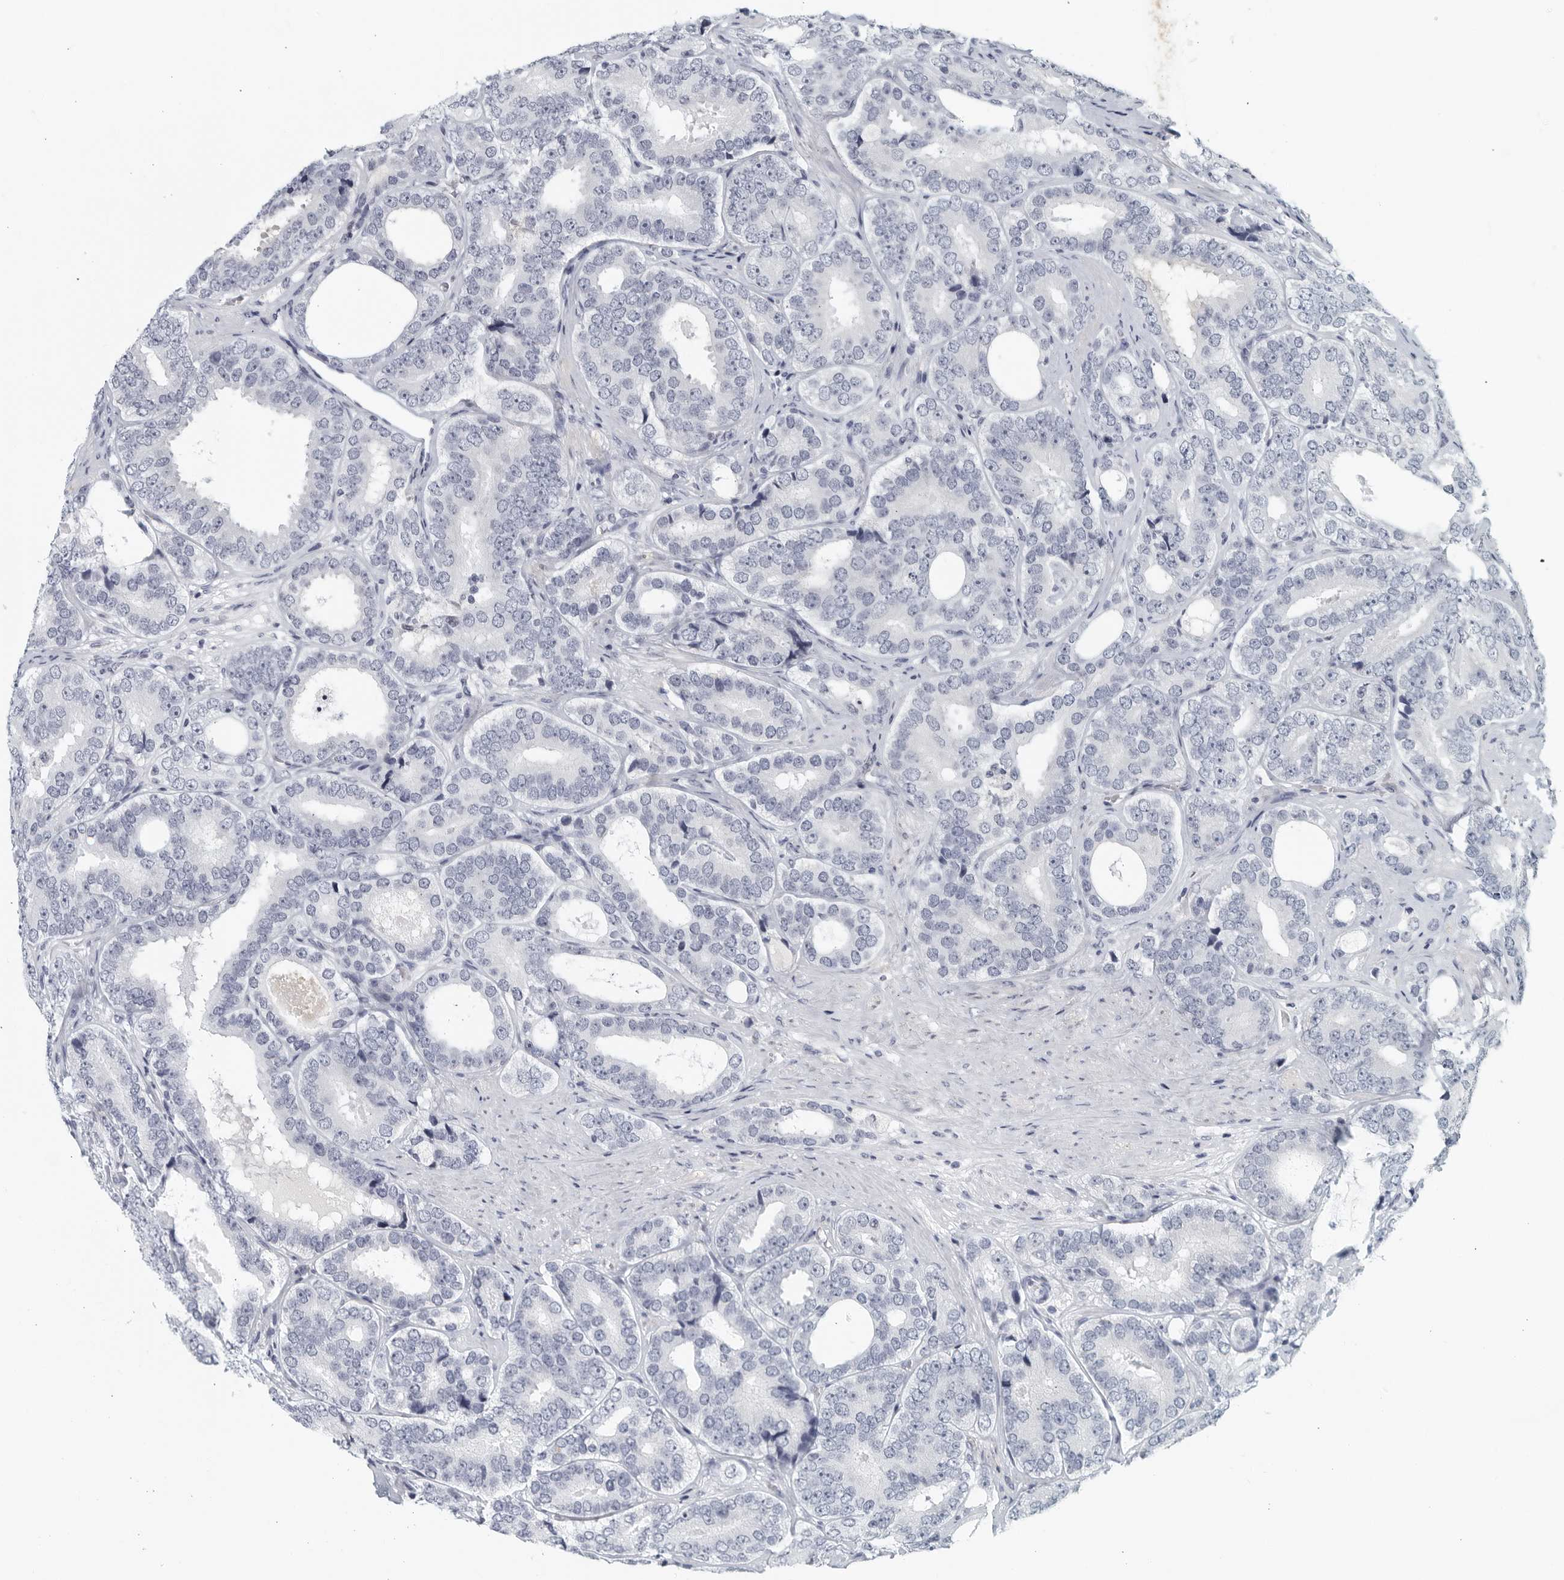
{"staining": {"intensity": "negative", "quantity": "none", "location": "none"}, "tissue": "prostate cancer", "cell_type": "Tumor cells", "image_type": "cancer", "snomed": [{"axis": "morphology", "description": "Adenocarcinoma, High grade"}, {"axis": "topography", "description": "Prostate"}], "caption": "This is a micrograph of IHC staining of prostate cancer (high-grade adenocarcinoma), which shows no positivity in tumor cells. (DAB IHC, high magnification).", "gene": "MATN1", "patient": {"sex": "male", "age": 56}}